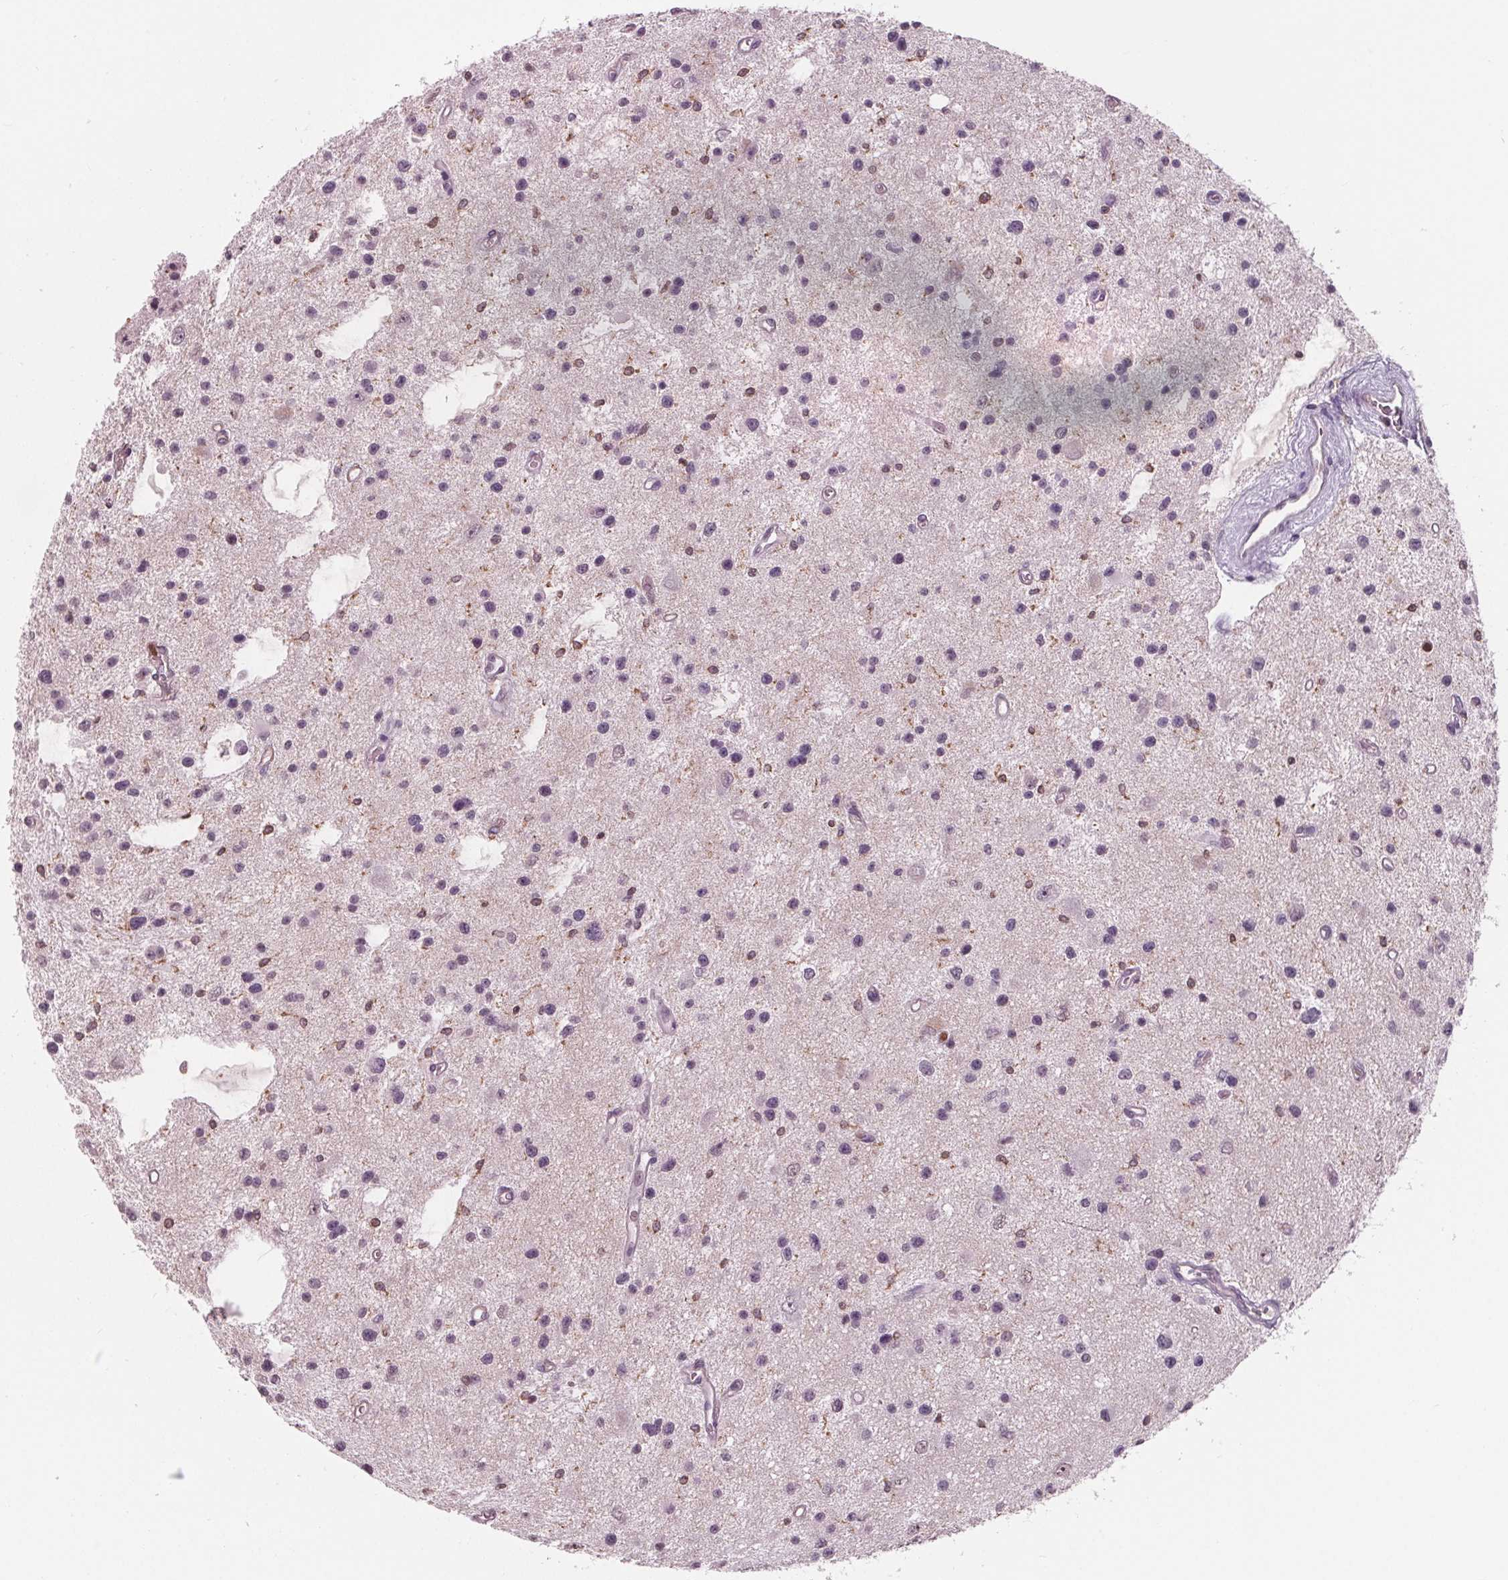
{"staining": {"intensity": "negative", "quantity": "none", "location": "none"}, "tissue": "glioma", "cell_type": "Tumor cells", "image_type": "cancer", "snomed": [{"axis": "morphology", "description": "Glioma, malignant, Low grade"}, {"axis": "topography", "description": "Brain"}], "caption": "An immunohistochemistry photomicrograph of malignant glioma (low-grade) is shown. There is no staining in tumor cells of malignant glioma (low-grade).", "gene": "ARHGAP25", "patient": {"sex": "male", "age": 43}}